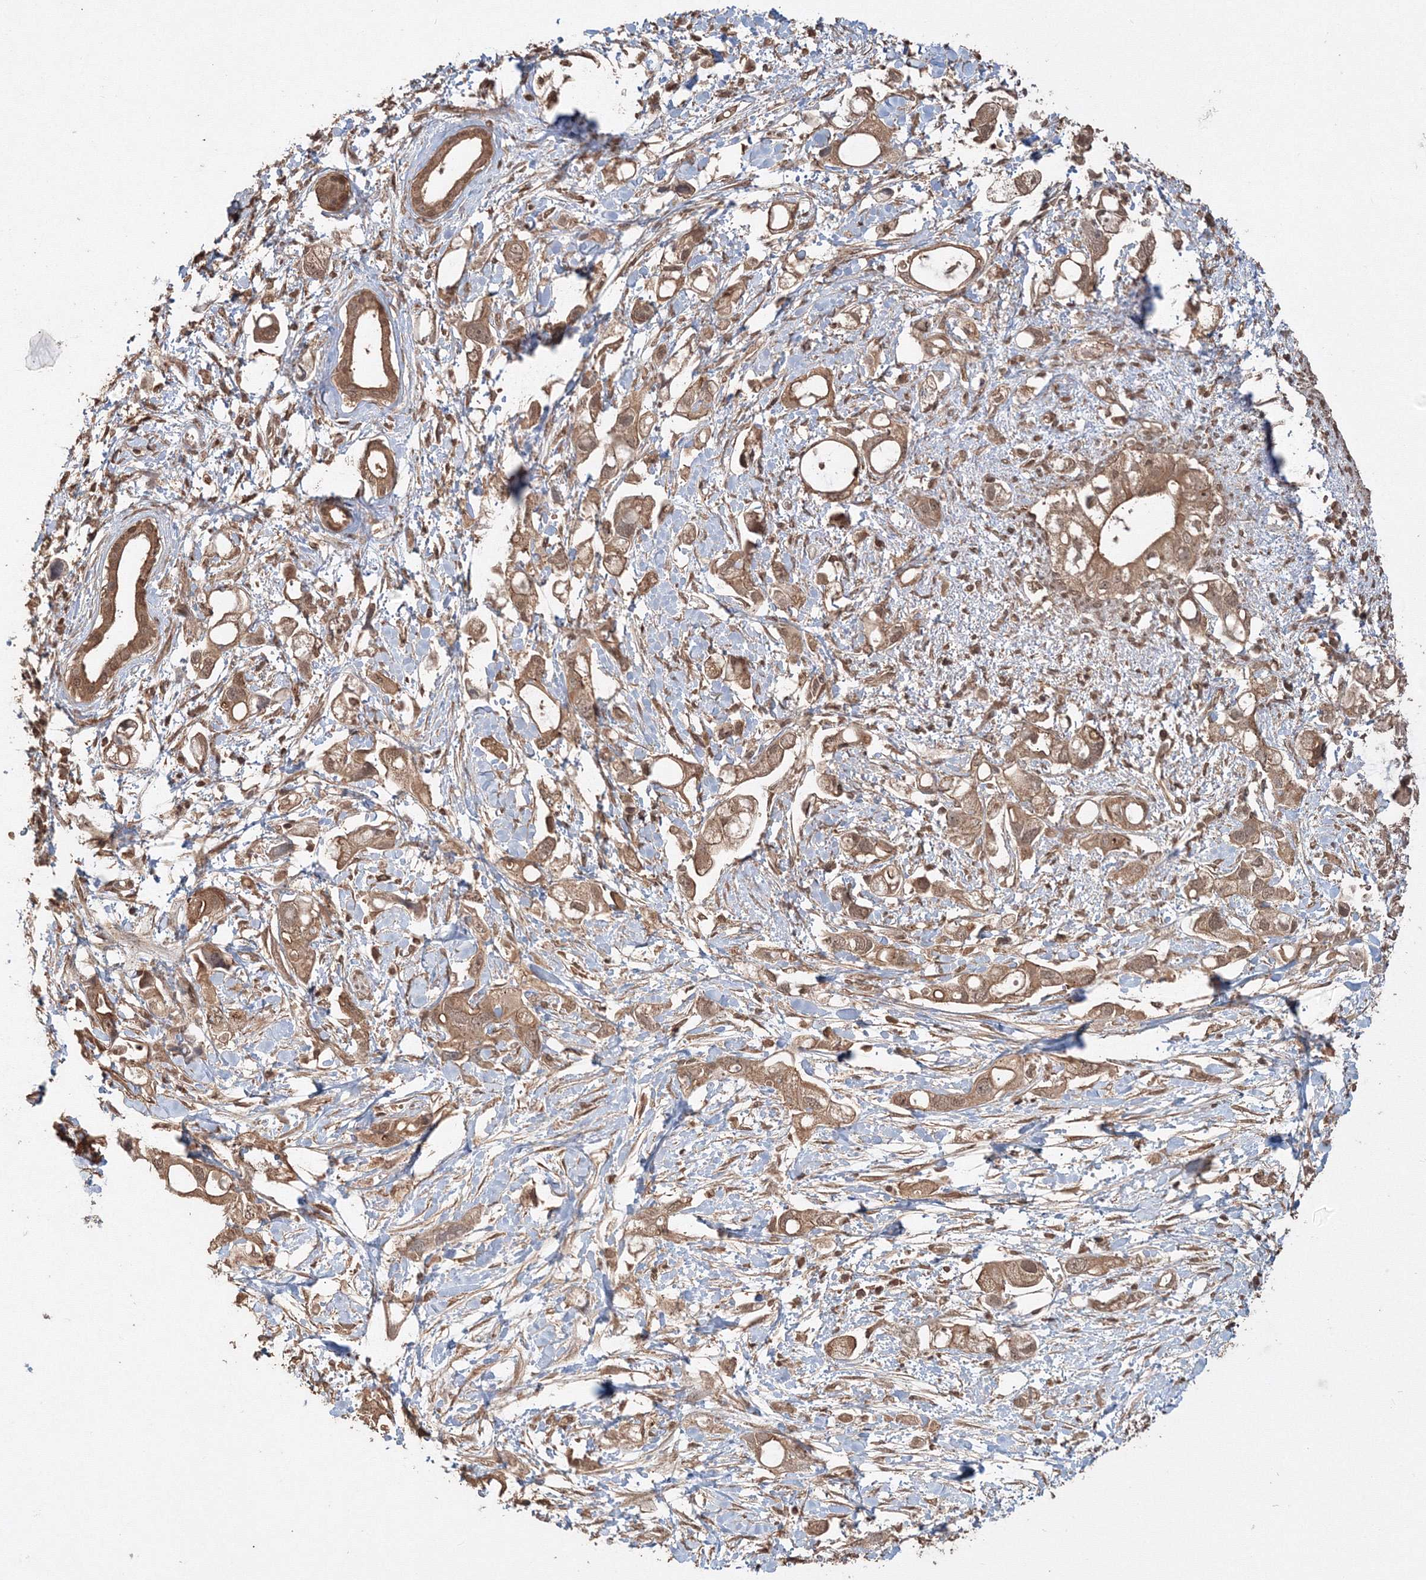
{"staining": {"intensity": "moderate", "quantity": ">75%", "location": "cytoplasmic/membranous"}, "tissue": "pancreatic cancer", "cell_type": "Tumor cells", "image_type": "cancer", "snomed": [{"axis": "morphology", "description": "Adenocarcinoma, NOS"}, {"axis": "topography", "description": "Pancreas"}], "caption": "Moderate cytoplasmic/membranous staining is identified in approximately >75% of tumor cells in pancreatic cancer.", "gene": "CCDC122", "patient": {"sex": "female", "age": 56}}